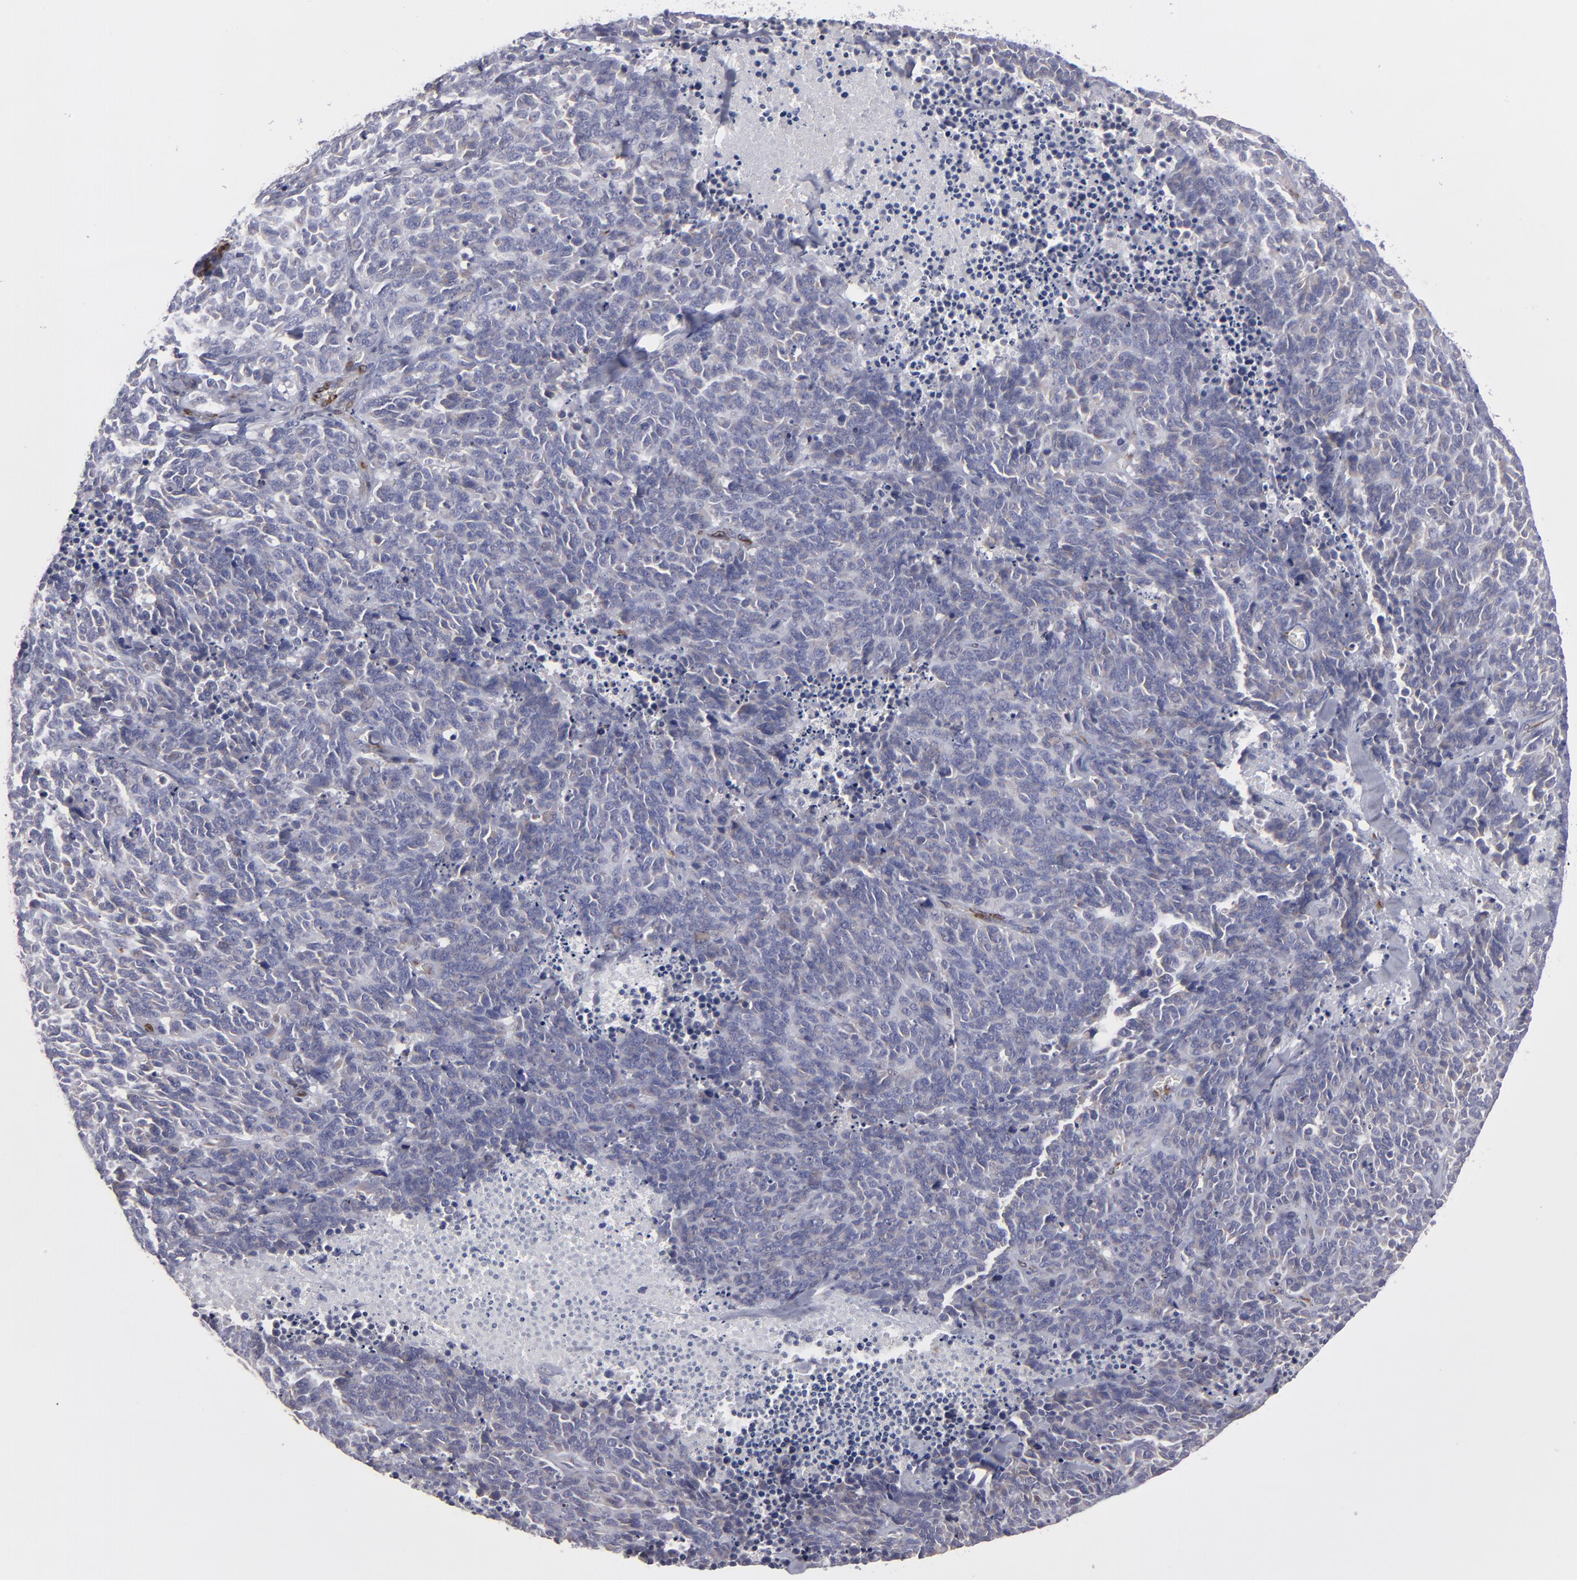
{"staining": {"intensity": "weak", "quantity": "<25%", "location": "cytoplasmic/membranous"}, "tissue": "lung cancer", "cell_type": "Tumor cells", "image_type": "cancer", "snomed": [{"axis": "morphology", "description": "Neoplasm, malignant, NOS"}, {"axis": "topography", "description": "Lung"}], "caption": "This is an immunohistochemistry (IHC) micrograph of lung cancer. There is no staining in tumor cells.", "gene": "SLMAP", "patient": {"sex": "female", "age": 58}}